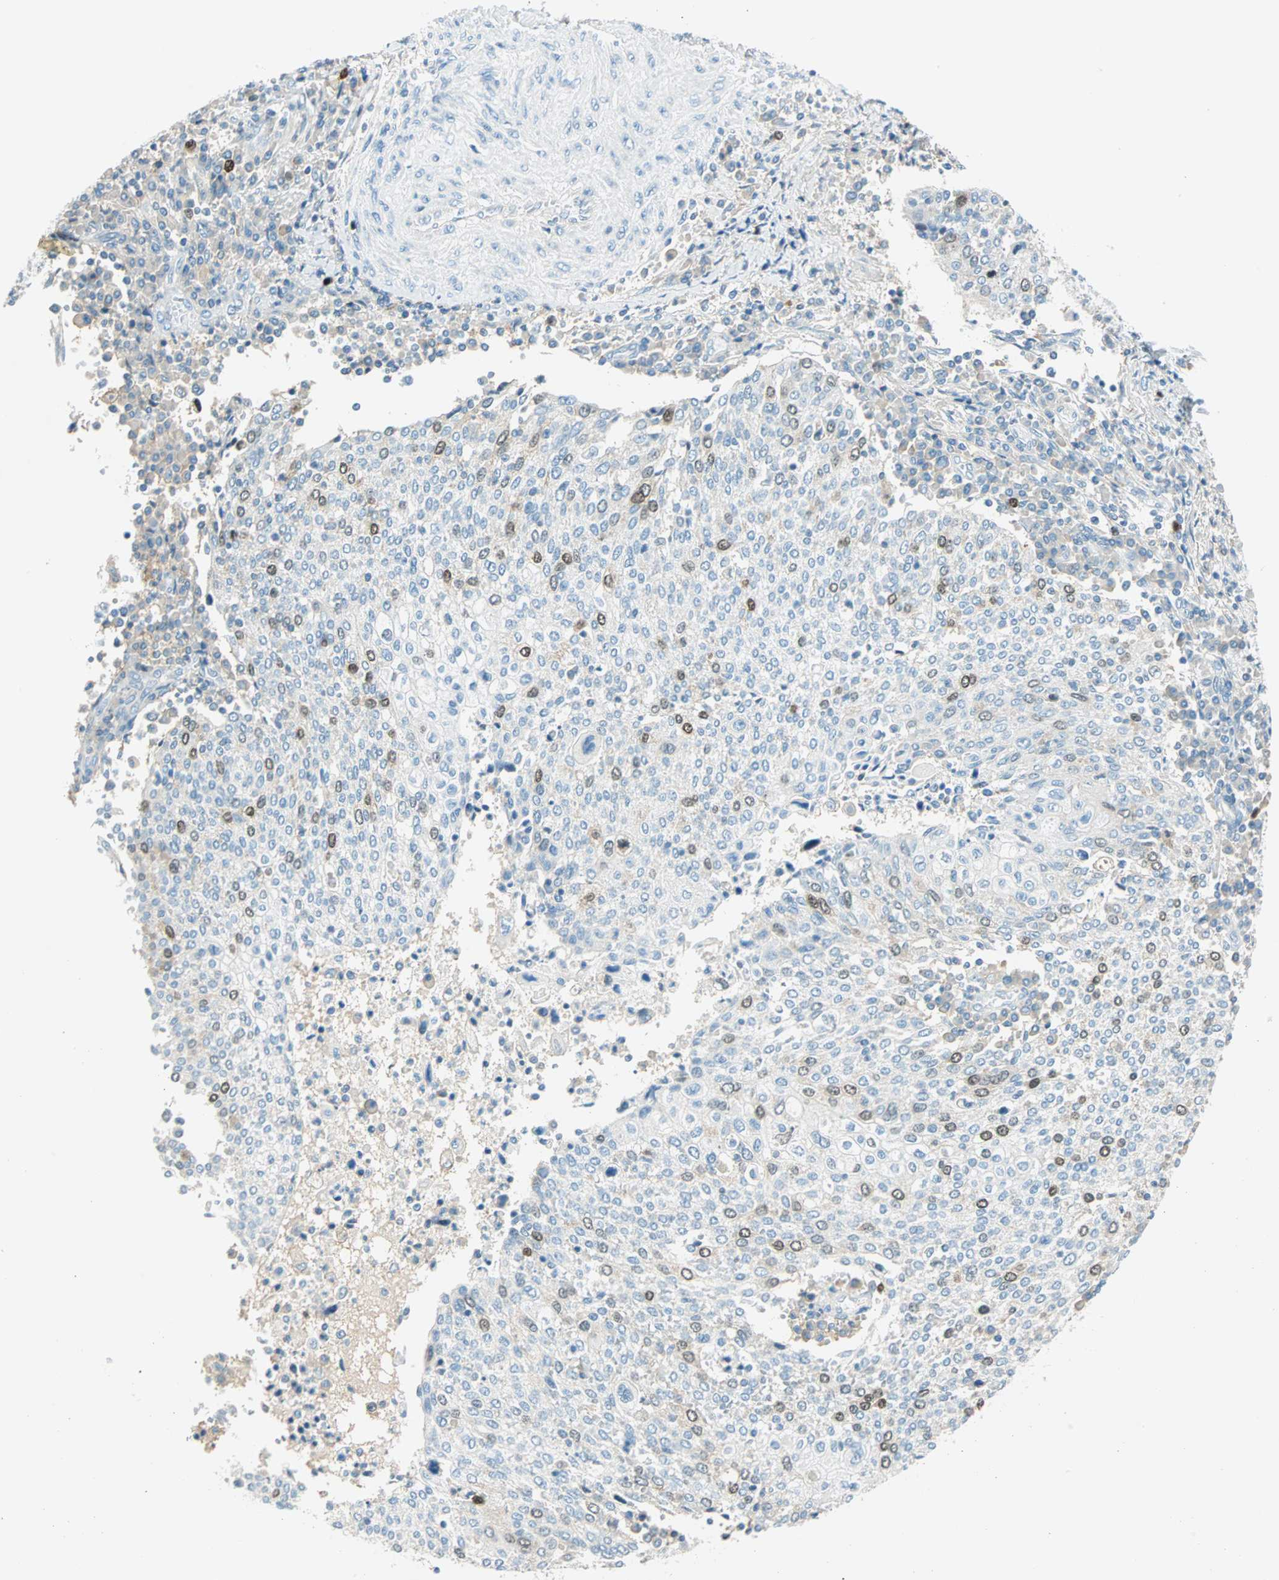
{"staining": {"intensity": "weak", "quantity": "<25%", "location": "cytoplasmic/membranous"}, "tissue": "cervical cancer", "cell_type": "Tumor cells", "image_type": "cancer", "snomed": [{"axis": "morphology", "description": "Squamous cell carcinoma, NOS"}, {"axis": "topography", "description": "Cervix"}], "caption": "A high-resolution micrograph shows immunohistochemistry staining of cervical cancer (squamous cell carcinoma), which displays no significant positivity in tumor cells.", "gene": "PTTG1", "patient": {"sex": "female", "age": 40}}